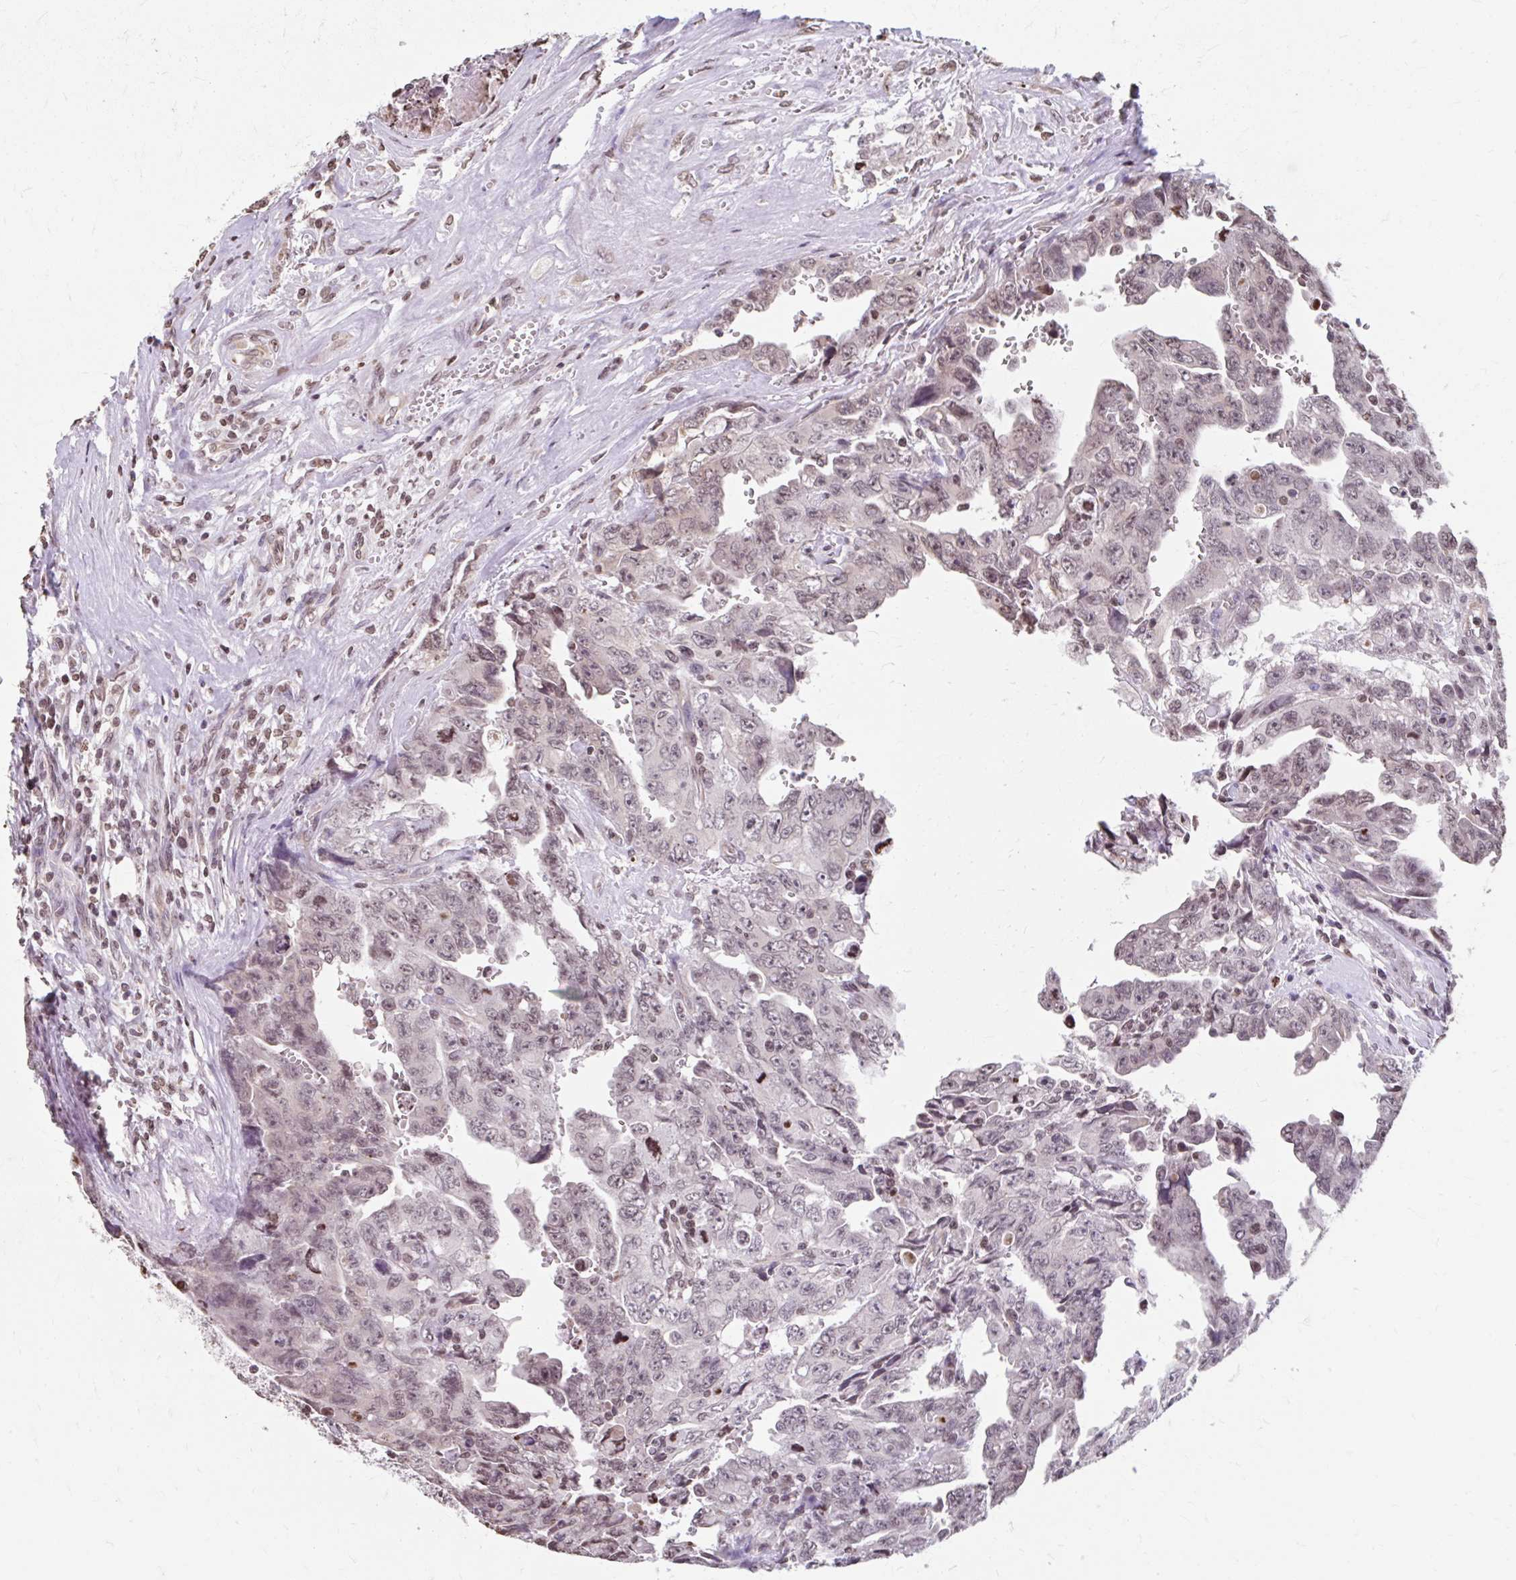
{"staining": {"intensity": "weak", "quantity": "25%-75%", "location": "nuclear"}, "tissue": "testis cancer", "cell_type": "Tumor cells", "image_type": "cancer", "snomed": [{"axis": "morphology", "description": "Carcinoma, Embryonal, NOS"}, {"axis": "topography", "description": "Testis"}], "caption": "A brown stain shows weak nuclear staining of a protein in human testis cancer tumor cells.", "gene": "ORC3", "patient": {"sex": "male", "age": 24}}